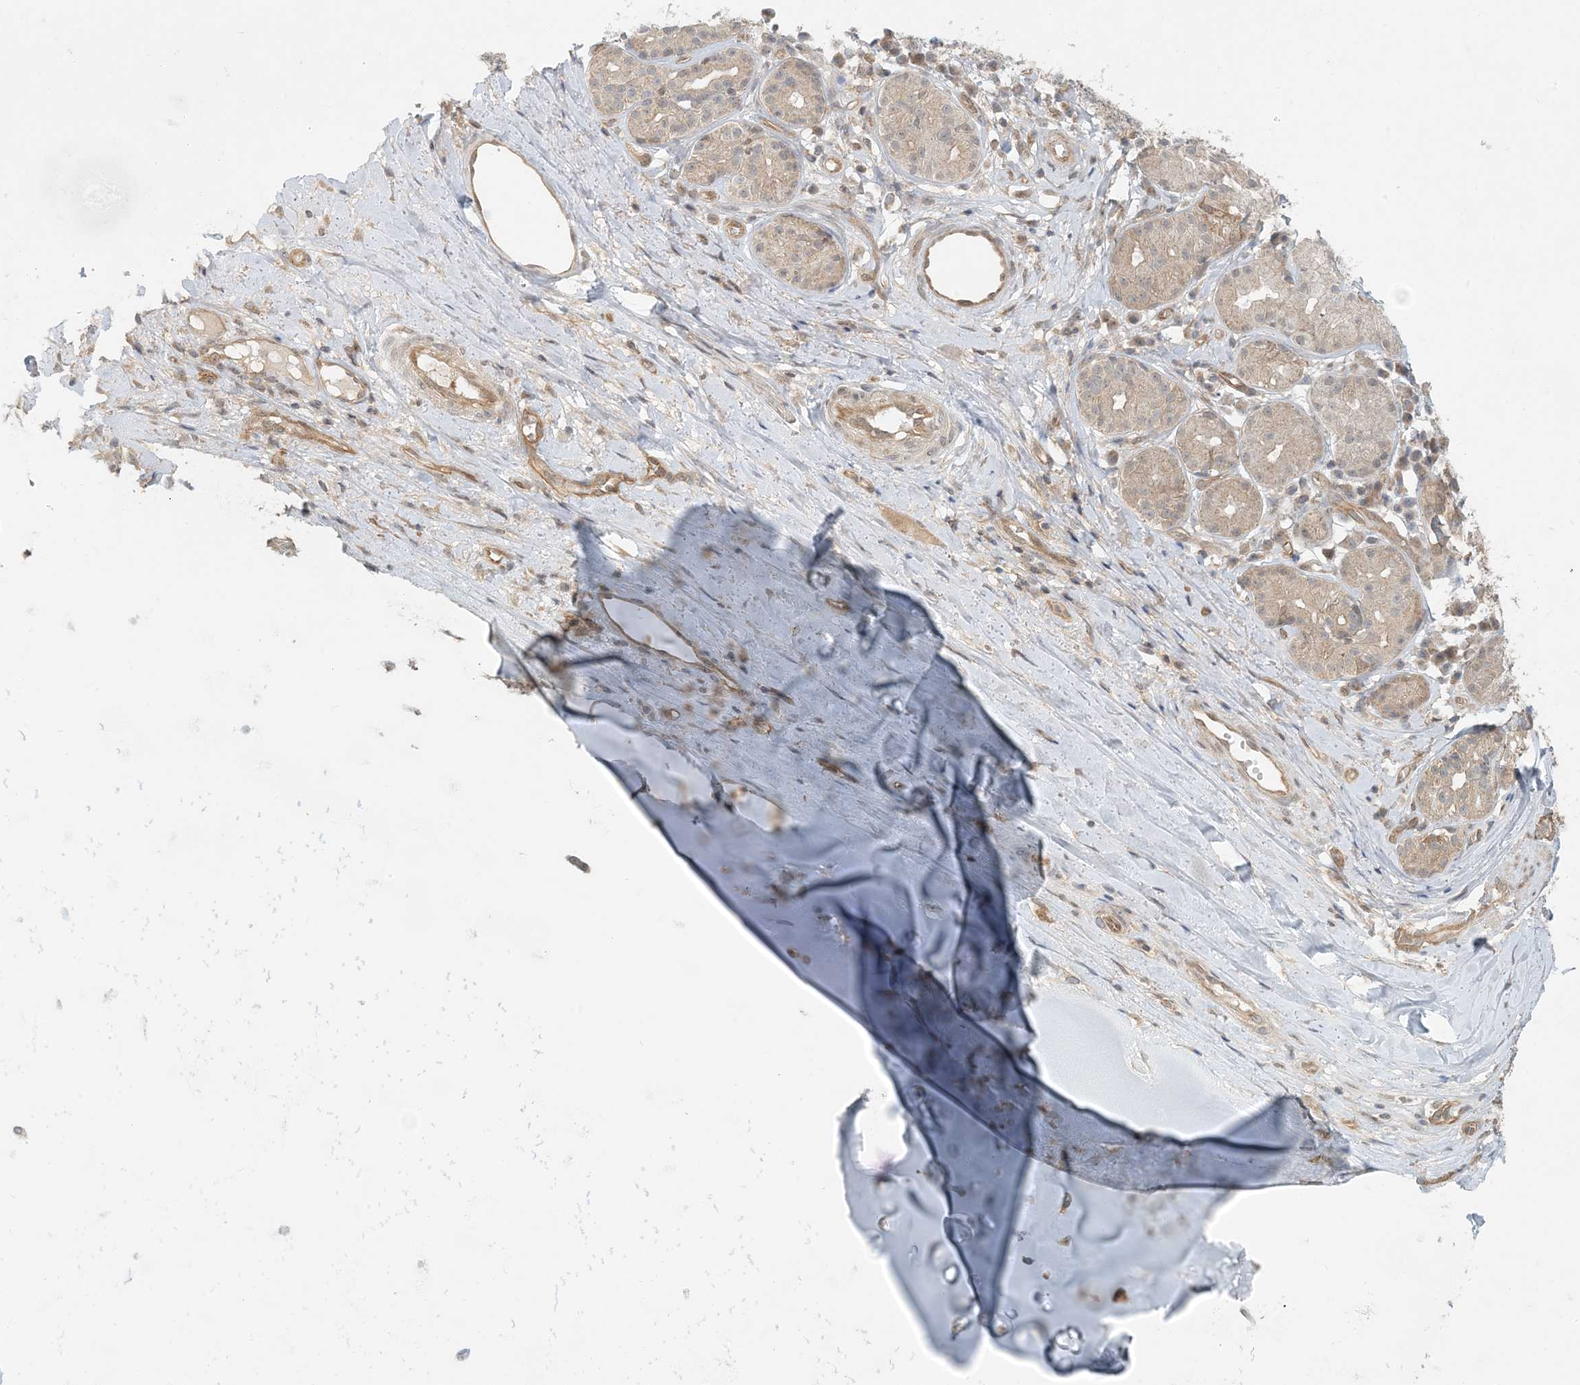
{"staining": {"intensity": "negative", "quantity": "none", "location": "none"}, "tissue": "adipose tissue", "cell_type": "Adipocytes", "image_type": "normal", "snomed": [{"axis": "morphology", "description": "Normal tissue, NOS"}, {"axis": "morphology", "description": "Basal cell carcinoma"}, {"axis": "topography", "description": "Cartilage tissue"}, {"axis": "topography", "description": "Nasopharynx"}, {"axis": "topography", "description": "Oral tissue"}], "caption": "This micrograph is of unremarkable adipose tissue stained with IHC to label a protein in brown with the nuclei are counter-stained blue. There is no positivity in adipocytes.", "gene": "OBI1", "patient": {"sex": "female", "age": 77}}